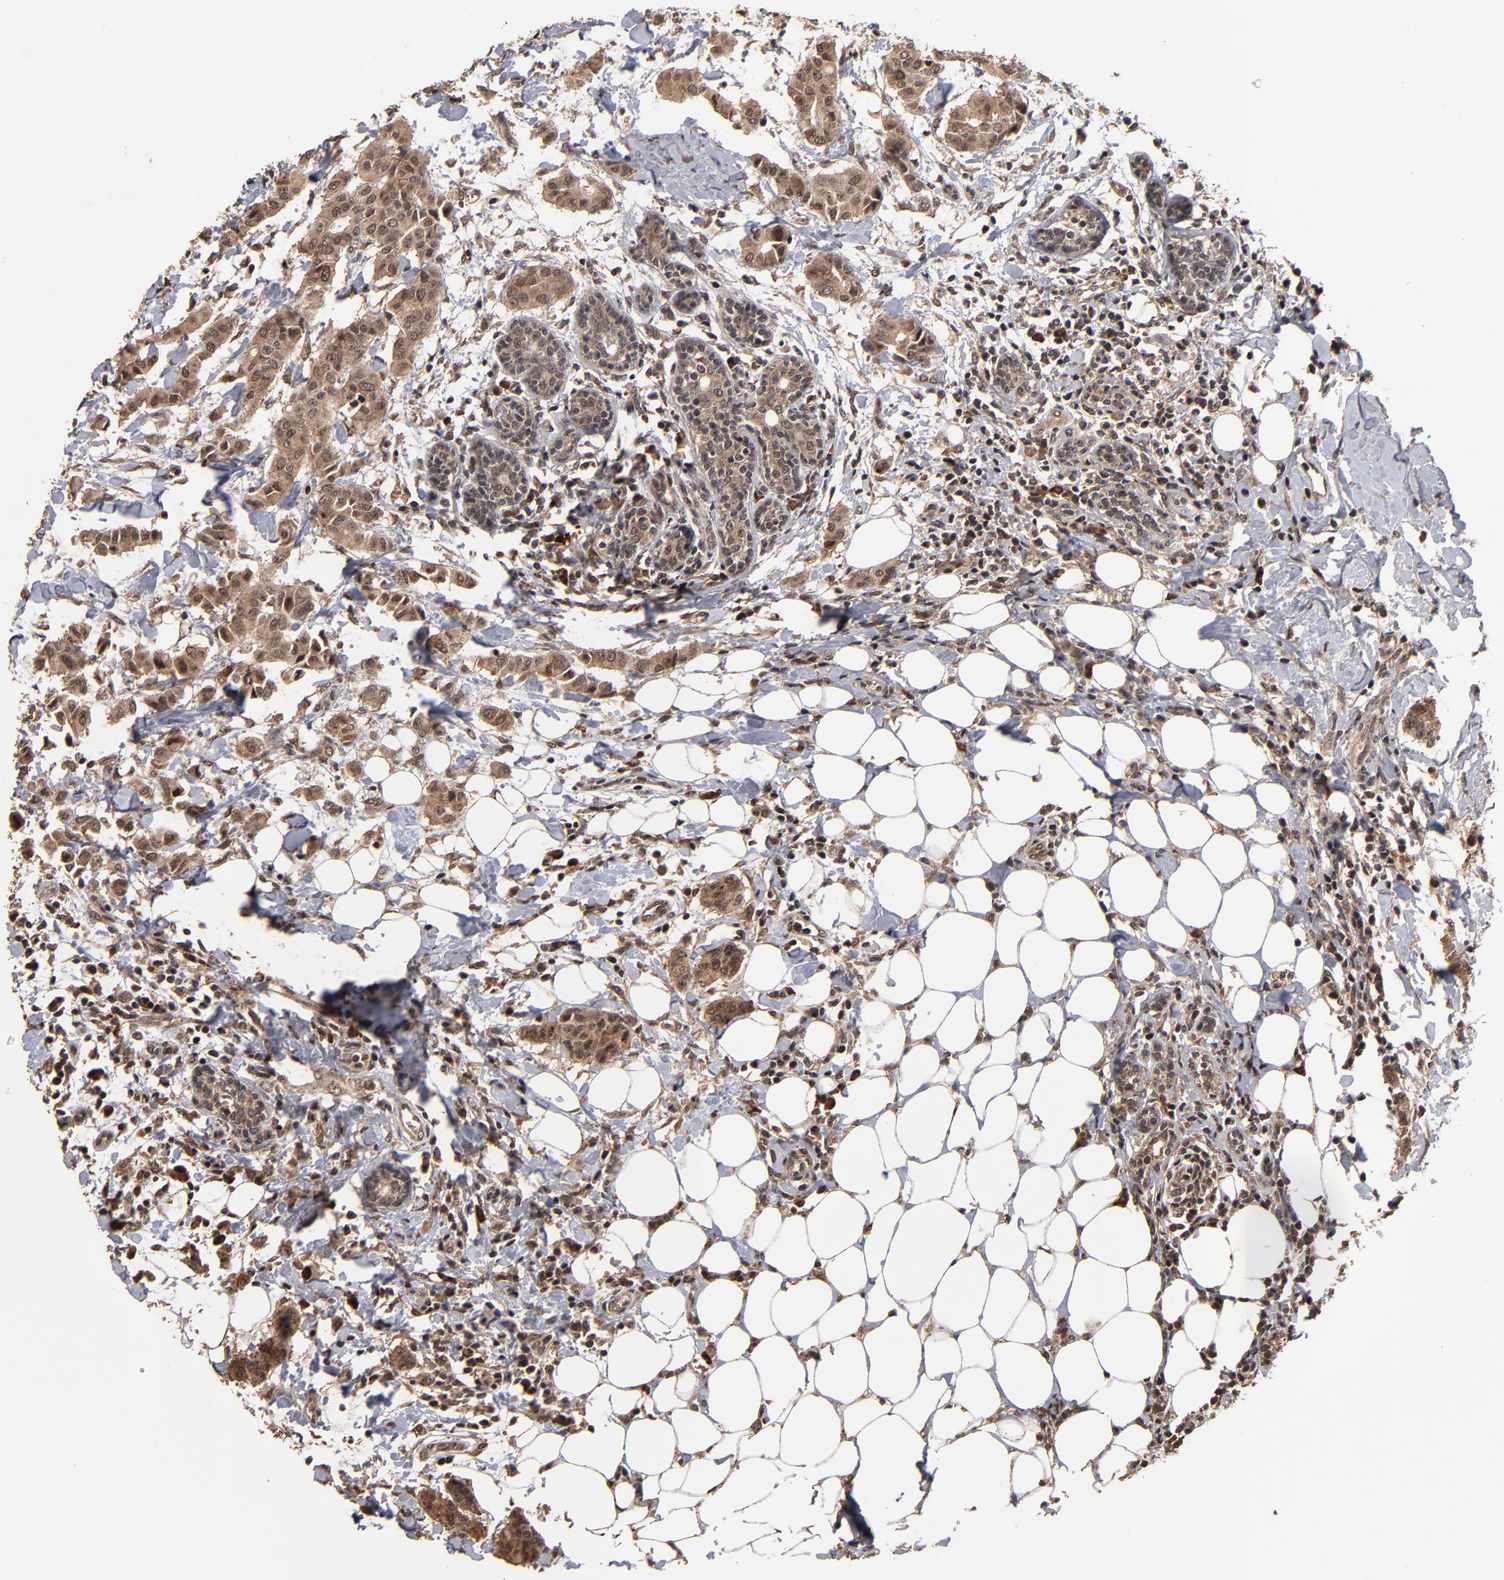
{"staining": {"intensity": "moderate", "quantity": ">75%", "location": "cytoplasmic/membranous,nuclear"}, "tissue": "breast cancer", "cell_type": "Tumor cells", "image_type": "cancer", "snomed": [{"axis": "morphology", "description": "Duct carcinoma"}, {"axis": "topography", "description": "Breast"}], "caption": "Immunohistochemistry (DAB (3,3'-diaminobenzidine)) staining of intraductal carcinoma (breast) reveals moderate cytoplasmic/membranous and nuclear protein positivity in approximately >75% of tumor cells.", "gene": "NXF2B", "patient": {"sex": "female", "age": 40}}